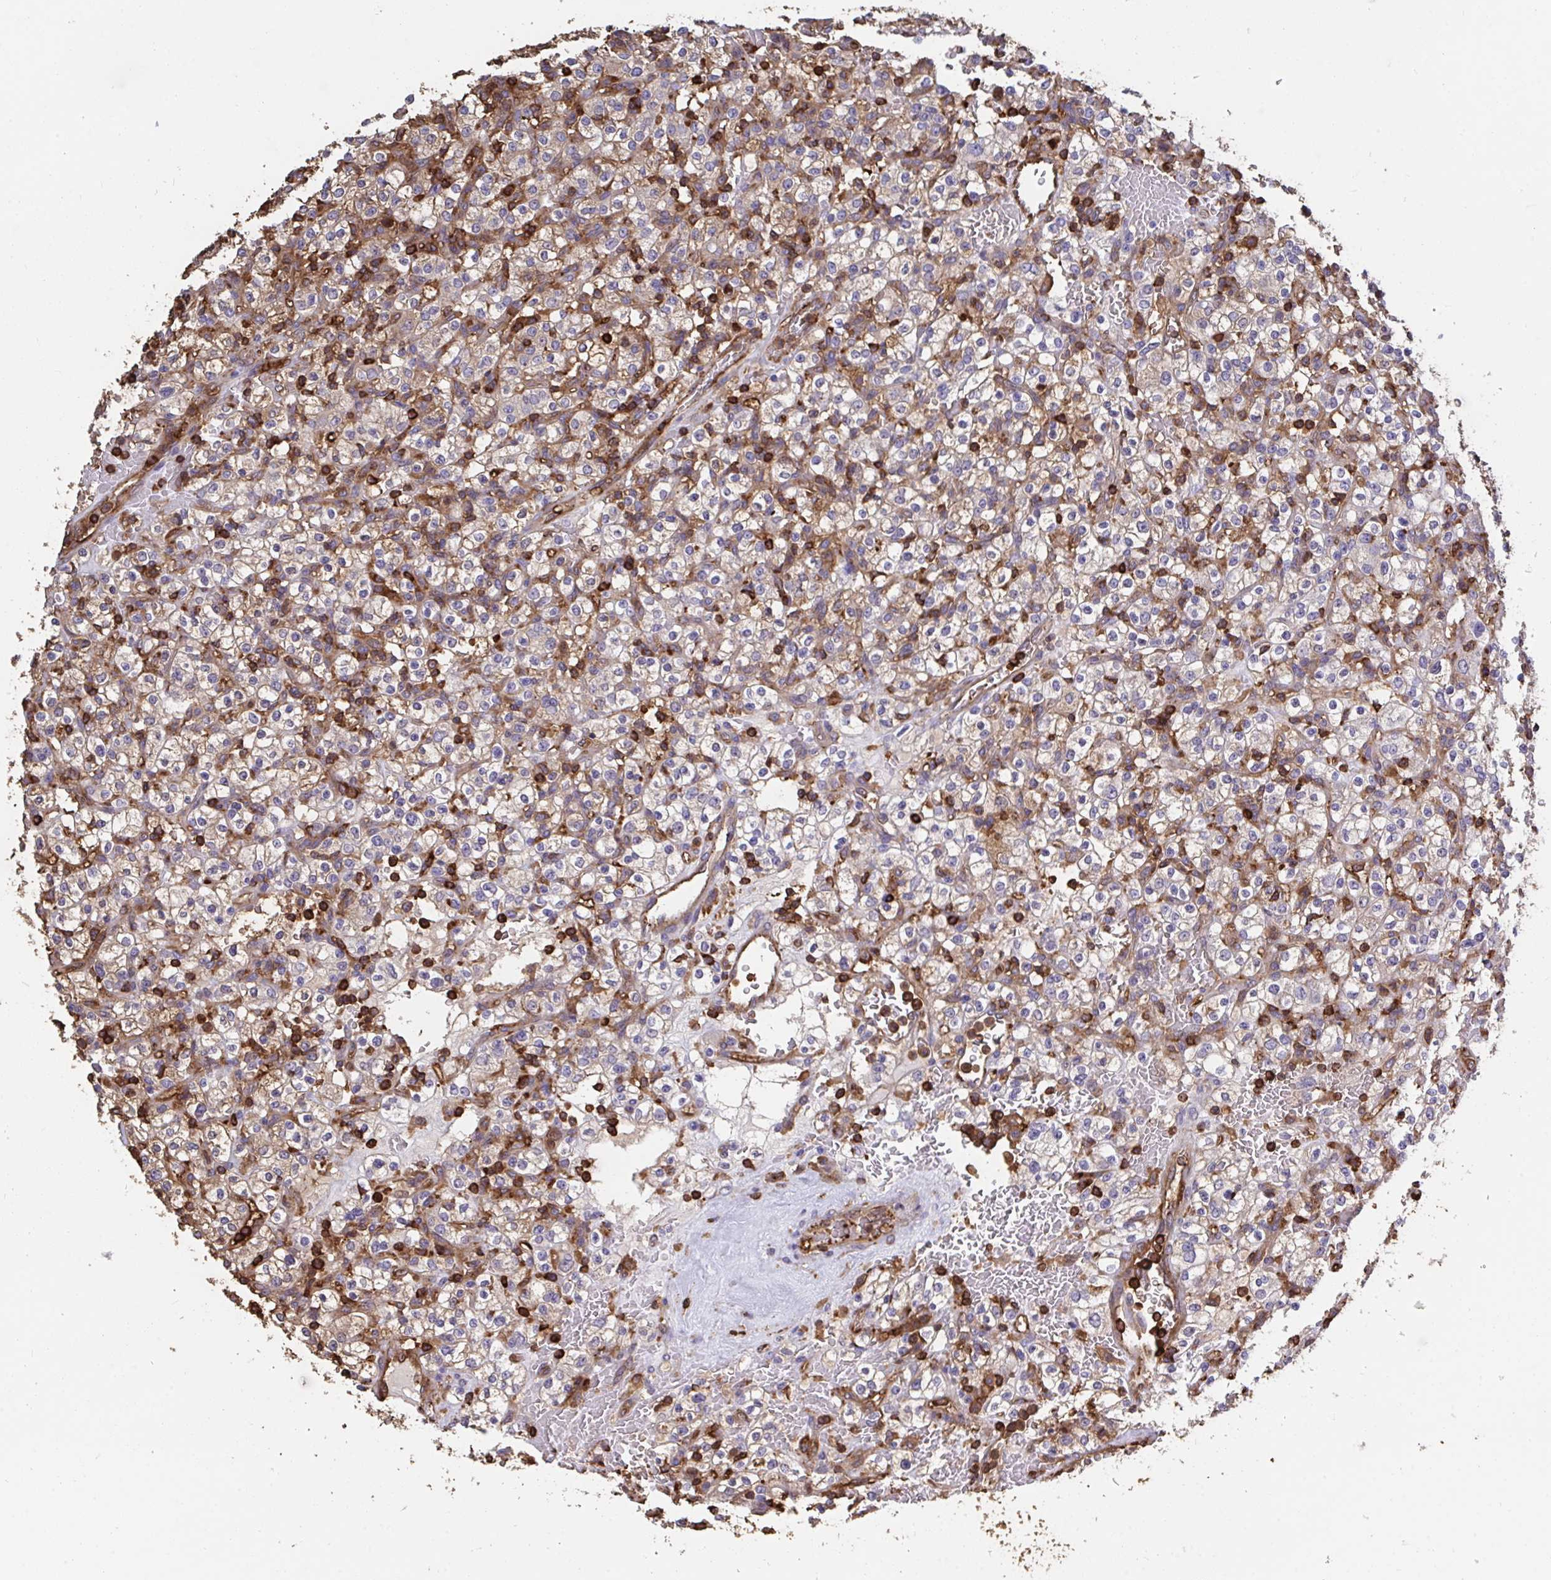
{"staining": {"intensity": "weak", "quantity": "25%-75%", "location": "cytoplasmic/membranous"}, "tissue": "renal cancer", "cell_type": "Tumor cells", "image_type": "cancer", "snomed": [{"axis": "morphology", "description": "Normal tissue, NOS"}, {"axis": "morphology", "description": "Adenocarcinoma, NOS"}, {"axis": "topography", "description": "Kidney"}], "caption": "Adenocarcinoma (renal) tissue displays weak cytoplasmic/membranous positivity in approximately 25%-75% of tumor cells, visualized by immunohistochemistry.", "gene": "CFL1", "patient": {"sex": "female", "age": 72}}